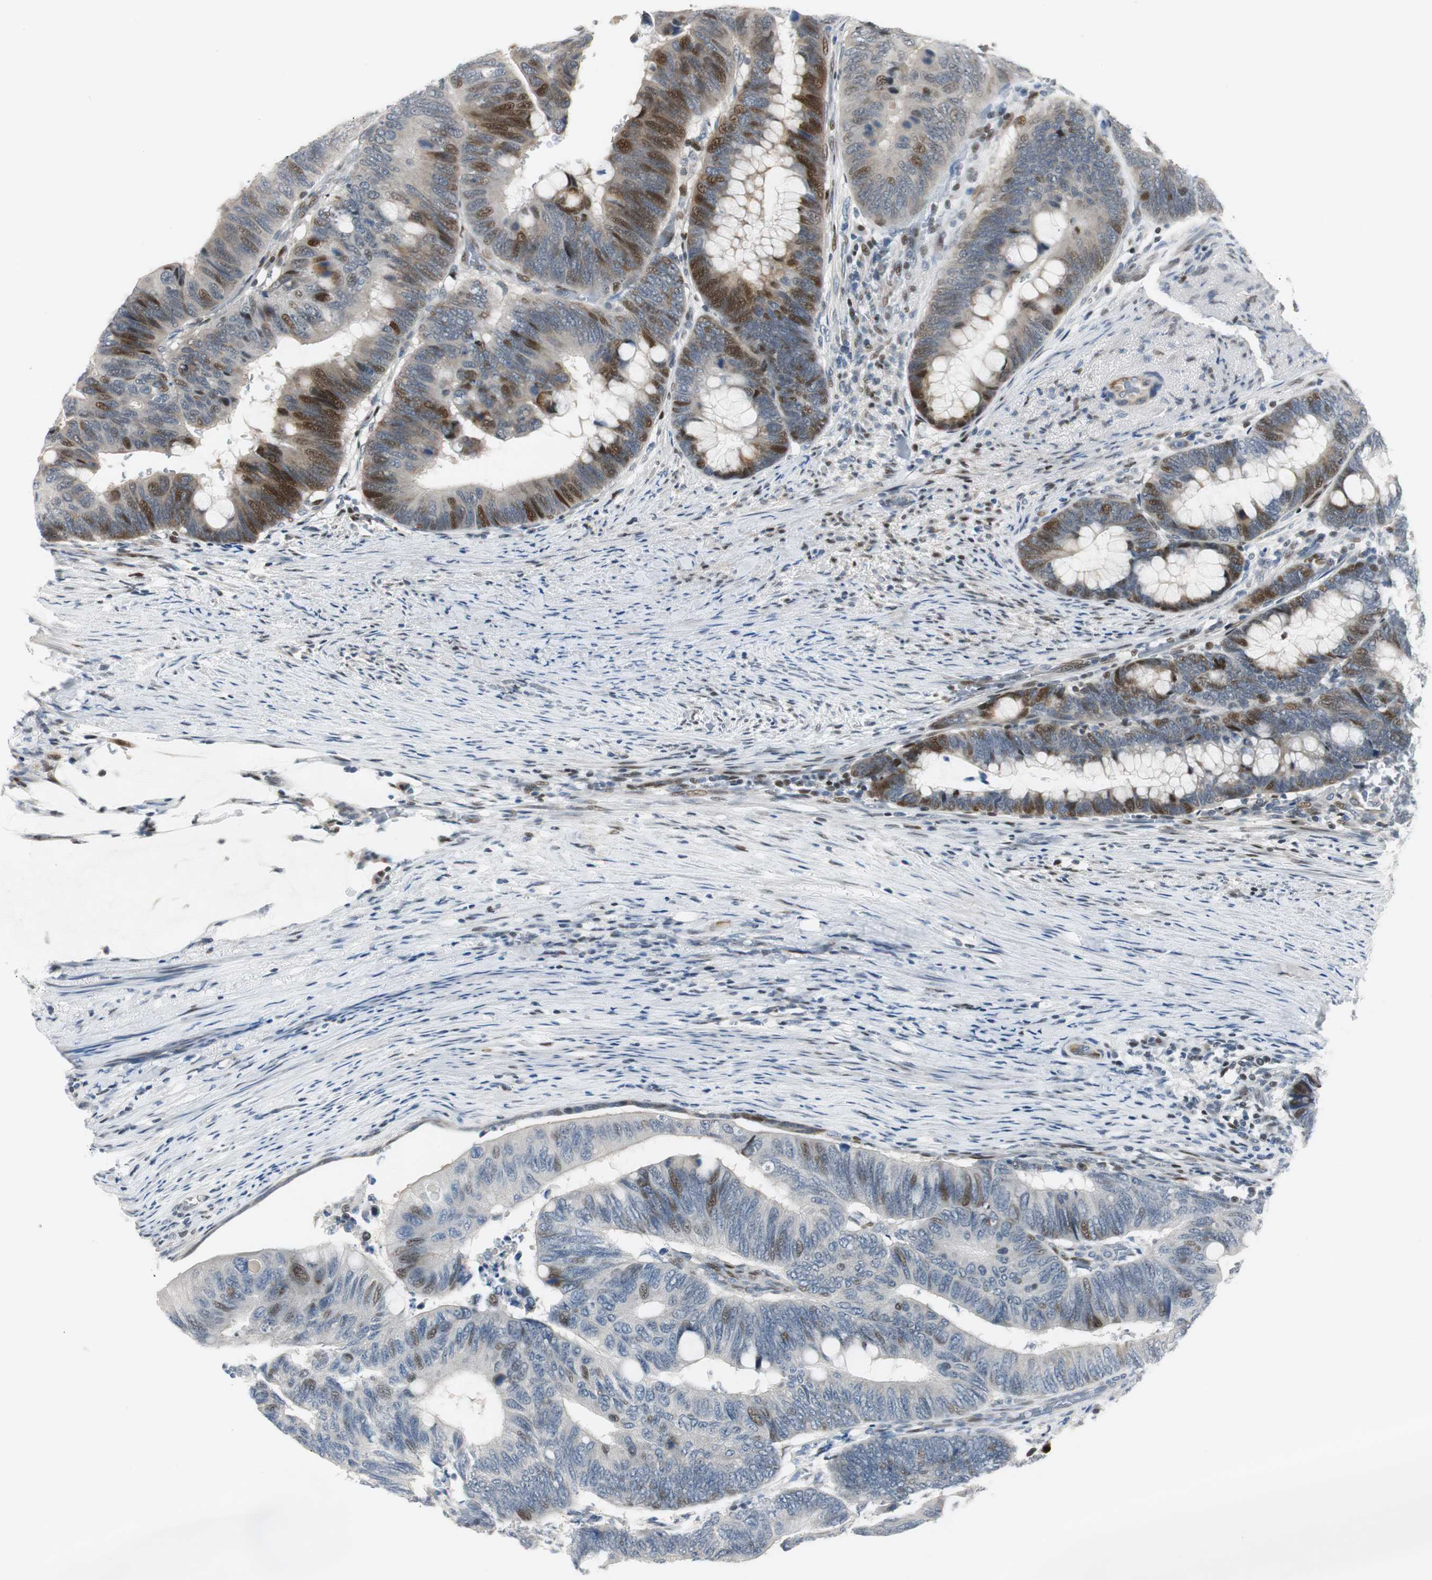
{"staining": {"intensity": "strong", "quantity": "25%-75%", "location": "nuclear"}, "tissue": "colorectal cancer", "cell_type": "Tumor cells", "image_type": "cancer", "snomed": [{"axis": "morphology", "description": "Normal tissue, NOS"}, {"axis": "morphology", "description": "Adenocarcinoma, NOS"}, {"axis": "topography", "description": "Rectum"}, {"axis": "topography", "description": "Peripheral nerve tissue"}], "caption": "Protein expression analysis of colorectal adenocarcinoma demonstrates strong nuclear staining in about 25%-75% of tumor cells.", "gene": "RAD1", "patient": {"sex": "male", "age": 92}}